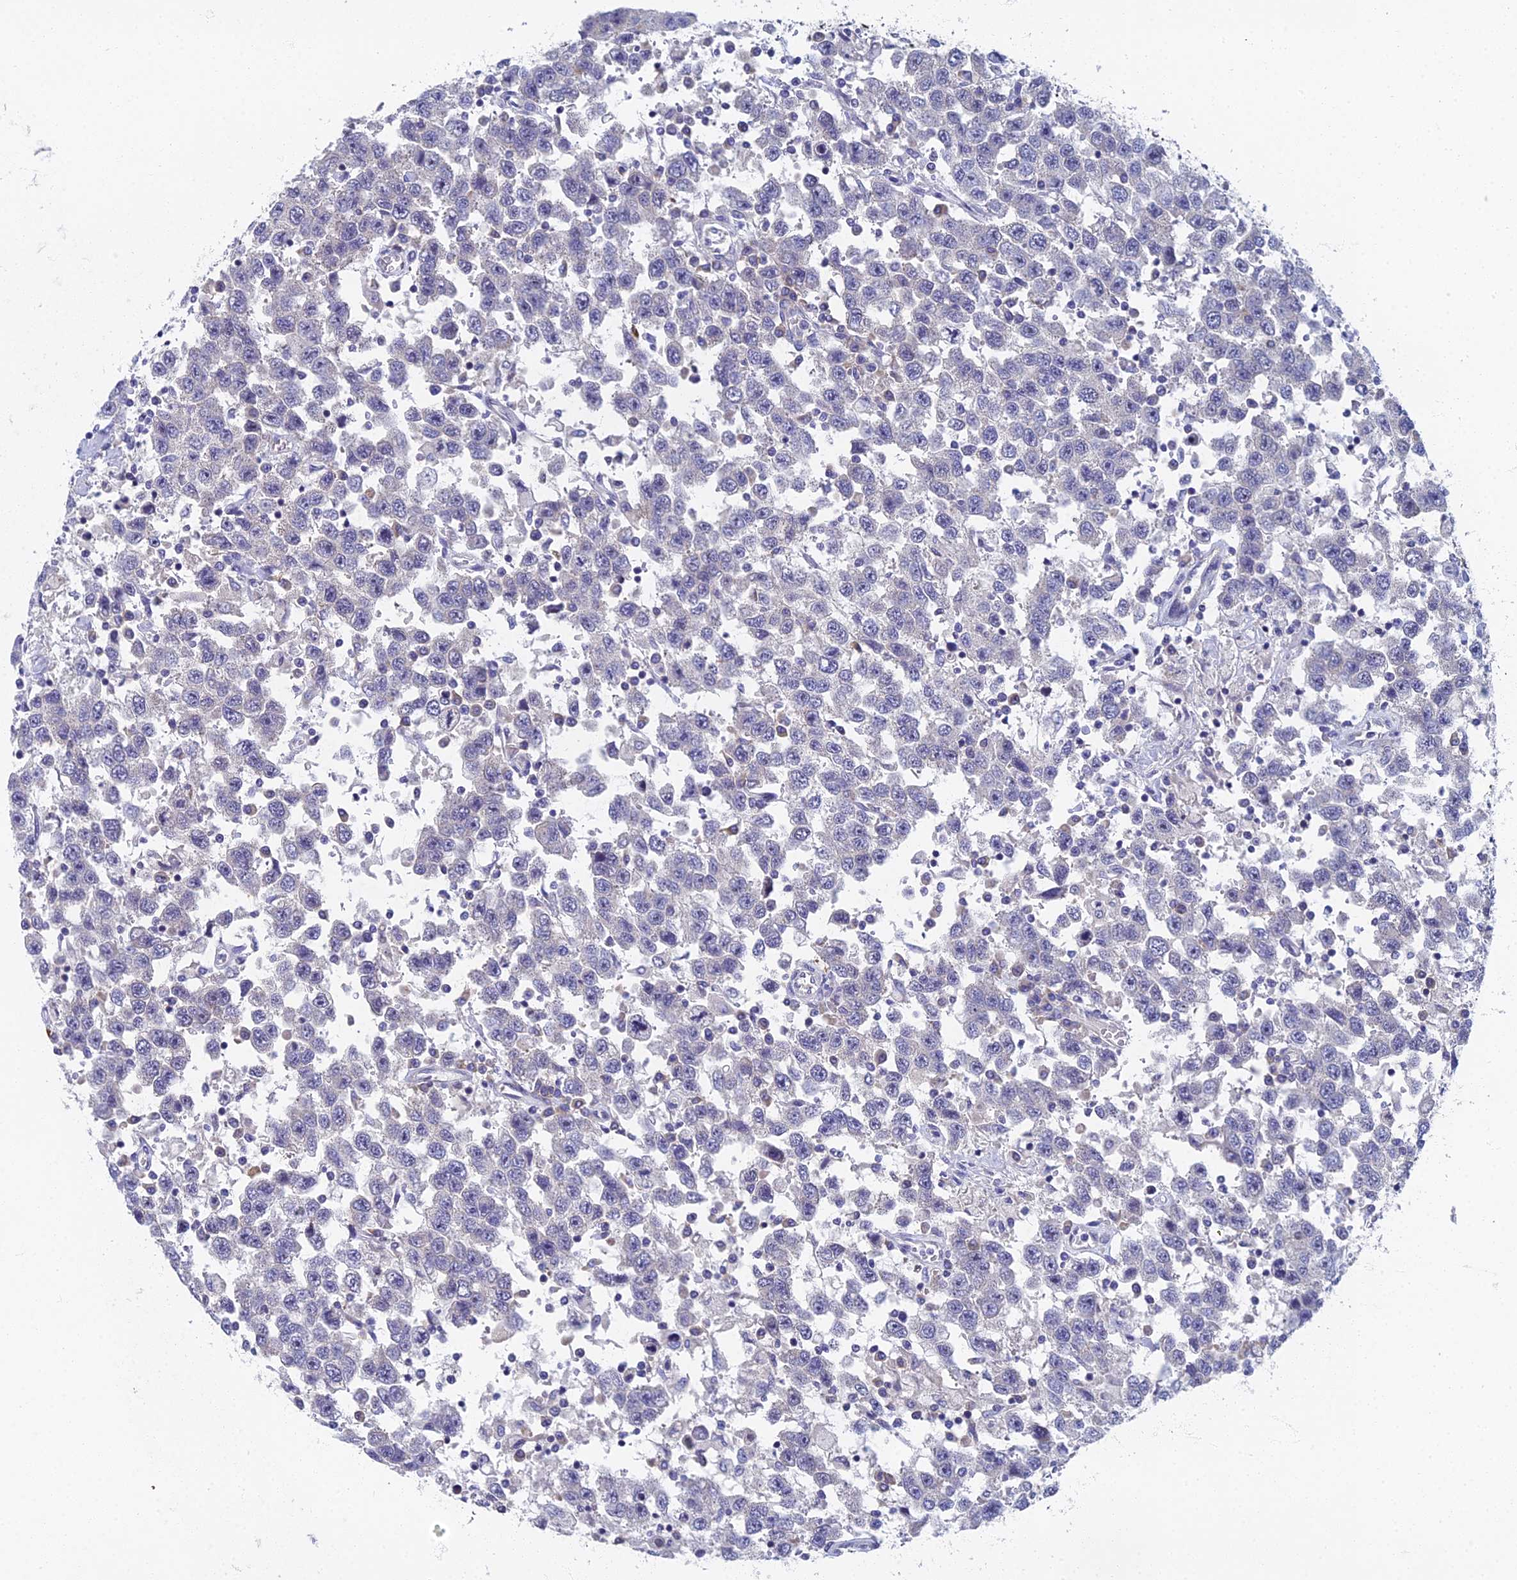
{"staining": {"intensity": "negative", "quantity": "none", "location": "none"}, "tissue": "testis cancer", "cell_type": "Tumor cells", "image_type": "cancer", "snomed": [{"axis": "morphology", "description": "Seminoma, NOS"}, {"axis": "topography", "description": "Testis"}], "caption": "Immunohistochemical staining of human testis cancer (seminoma) reveals no significant staining in tumor cells.", "gene": "SPIN4", "patient": {"sex": "male", "age": 41}}